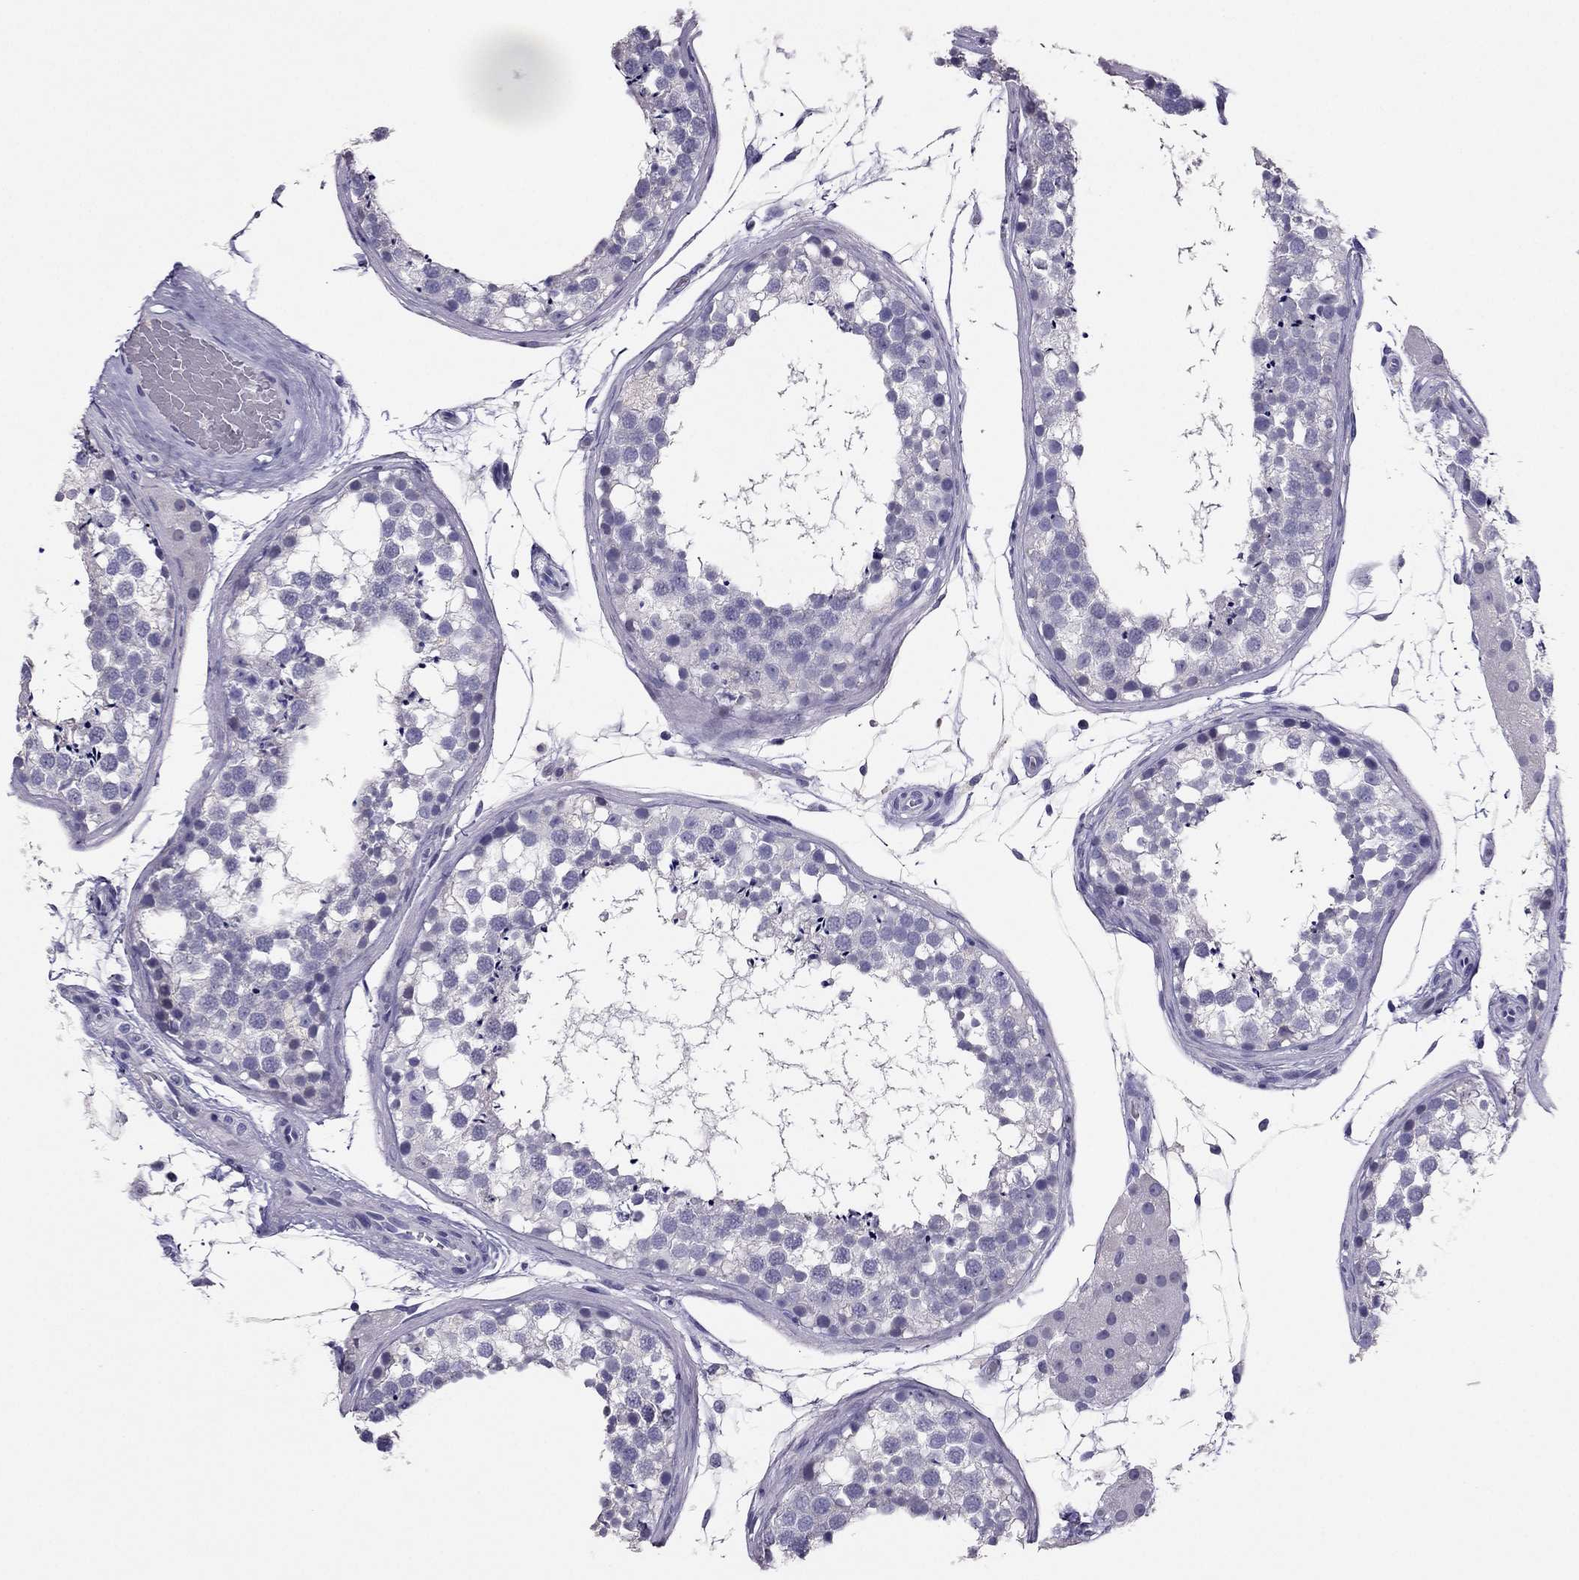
{"staining": {"intensity": "negative", "quantity": "none", "location": "none"}, "tissue": "testis", "cell_type": "Cells in seminiferous ducts", "image_type": "normal", "snomed": [{"axis": "morphology", "description": "Normal tissue, NOS"}, {"axis": "morphology", "description": "Seminoma, NOS"}, {"axis": "topography", "description": "Testis"}], "caption": "This is a image of IHC staining of benign testis, which shows no positivity in cells in seminiferous ducts.", "gene": "RHO", "patient": {"sex": "male", "age": 65}}